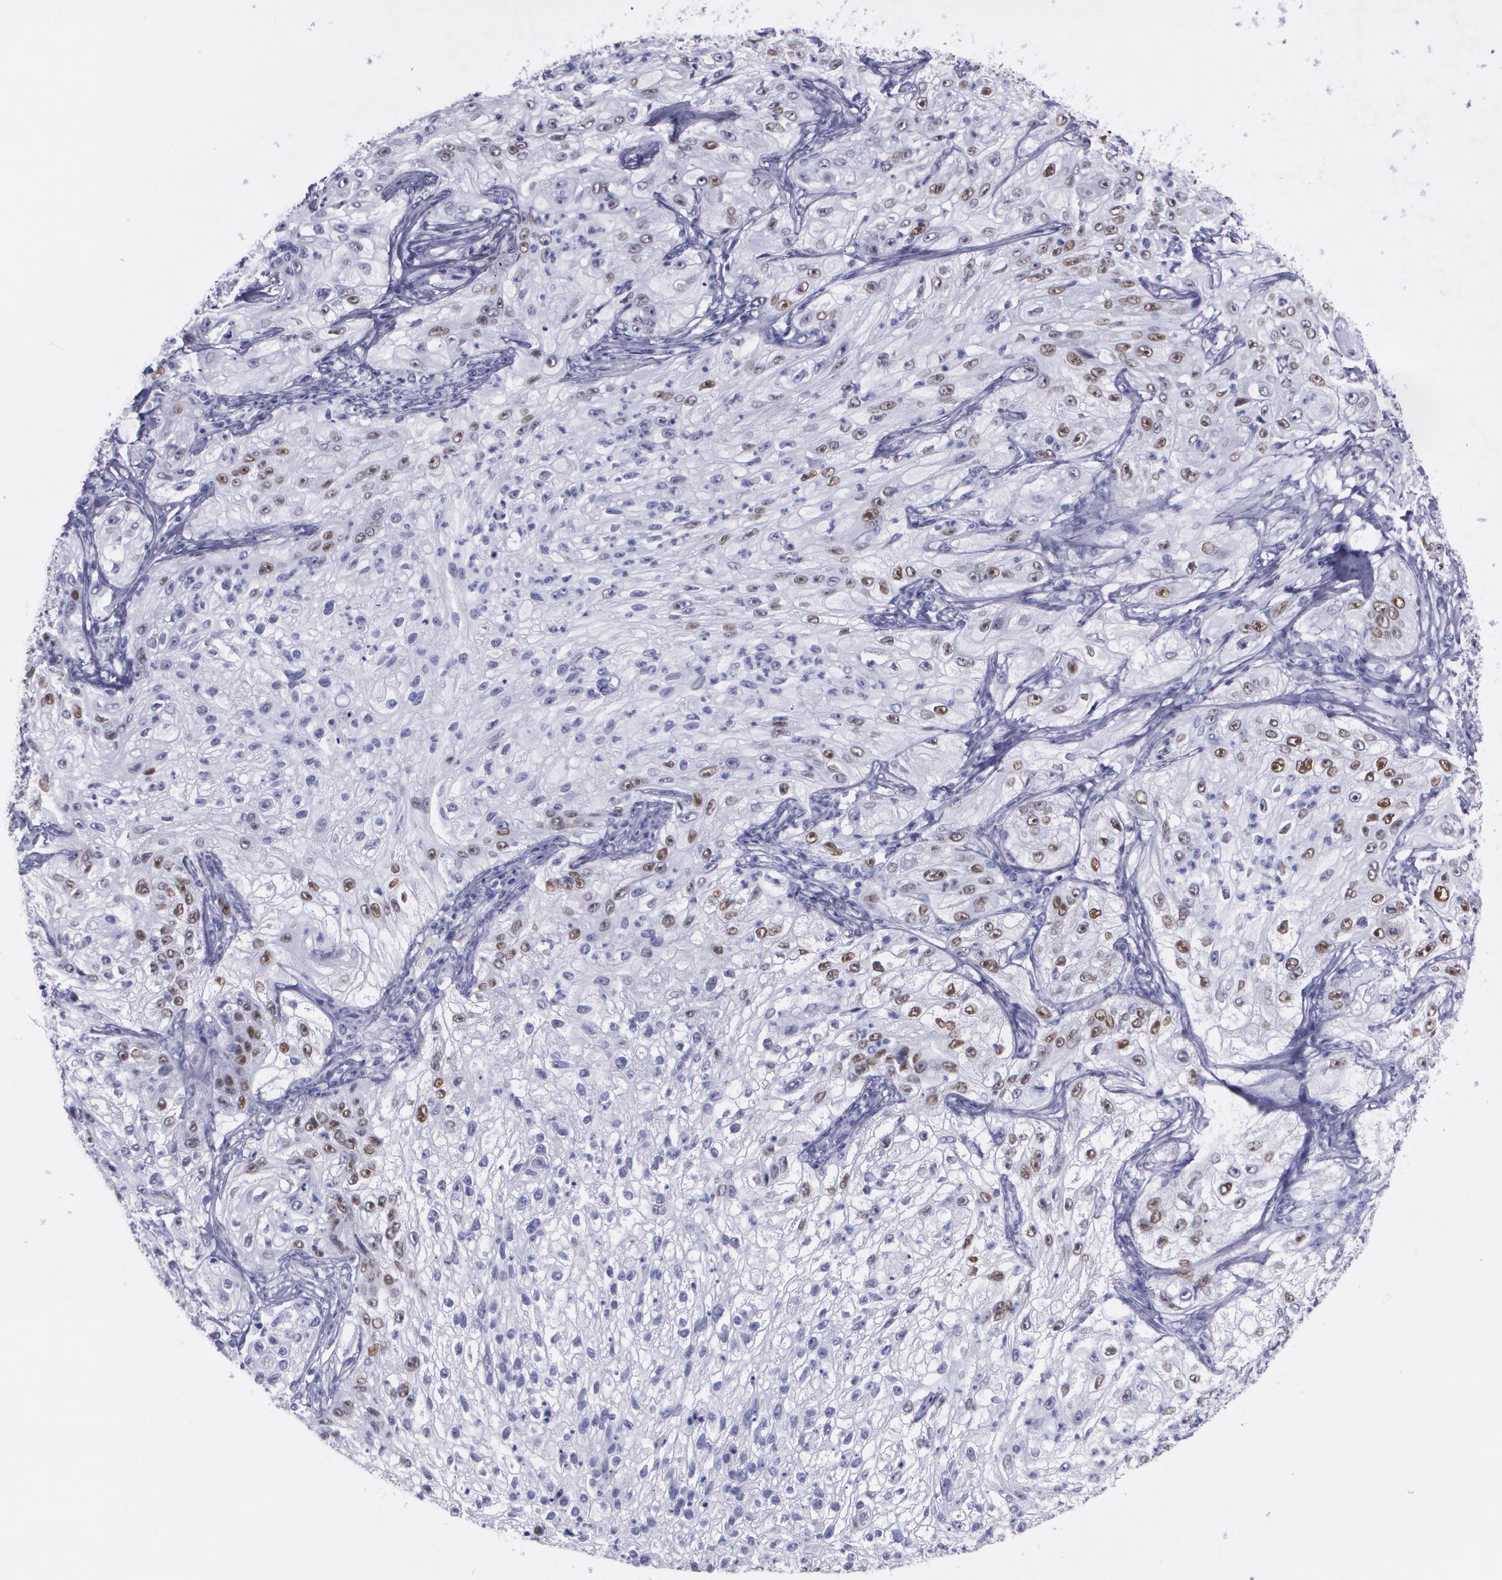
{"staining": {"intensity": "moderate", "quantity": "<25%", "location": "nuclear"}, "tissue": "lung cancer", "cell_type": "Tumor cells", "image_type": "cancer", "snomed": [{"axis": "morphology", "description": "Inflammation, NOS"}, {"axis": "morphology", "description": "Squamous cell carcinoma, NOS"}, {"axis": "topography", "description": "Lymph node"}, {"axis": "topography", "description": "Soft tissue"}, {"axis": "topography", "description": "Lung"}], "caption": "This histopathology image reveals IHC staining of lung cancer, with low moderate nuclear staining in about <25% of tumor cells.", "gene": "TP53", "patient": {"sex": "male", "age": 66}}